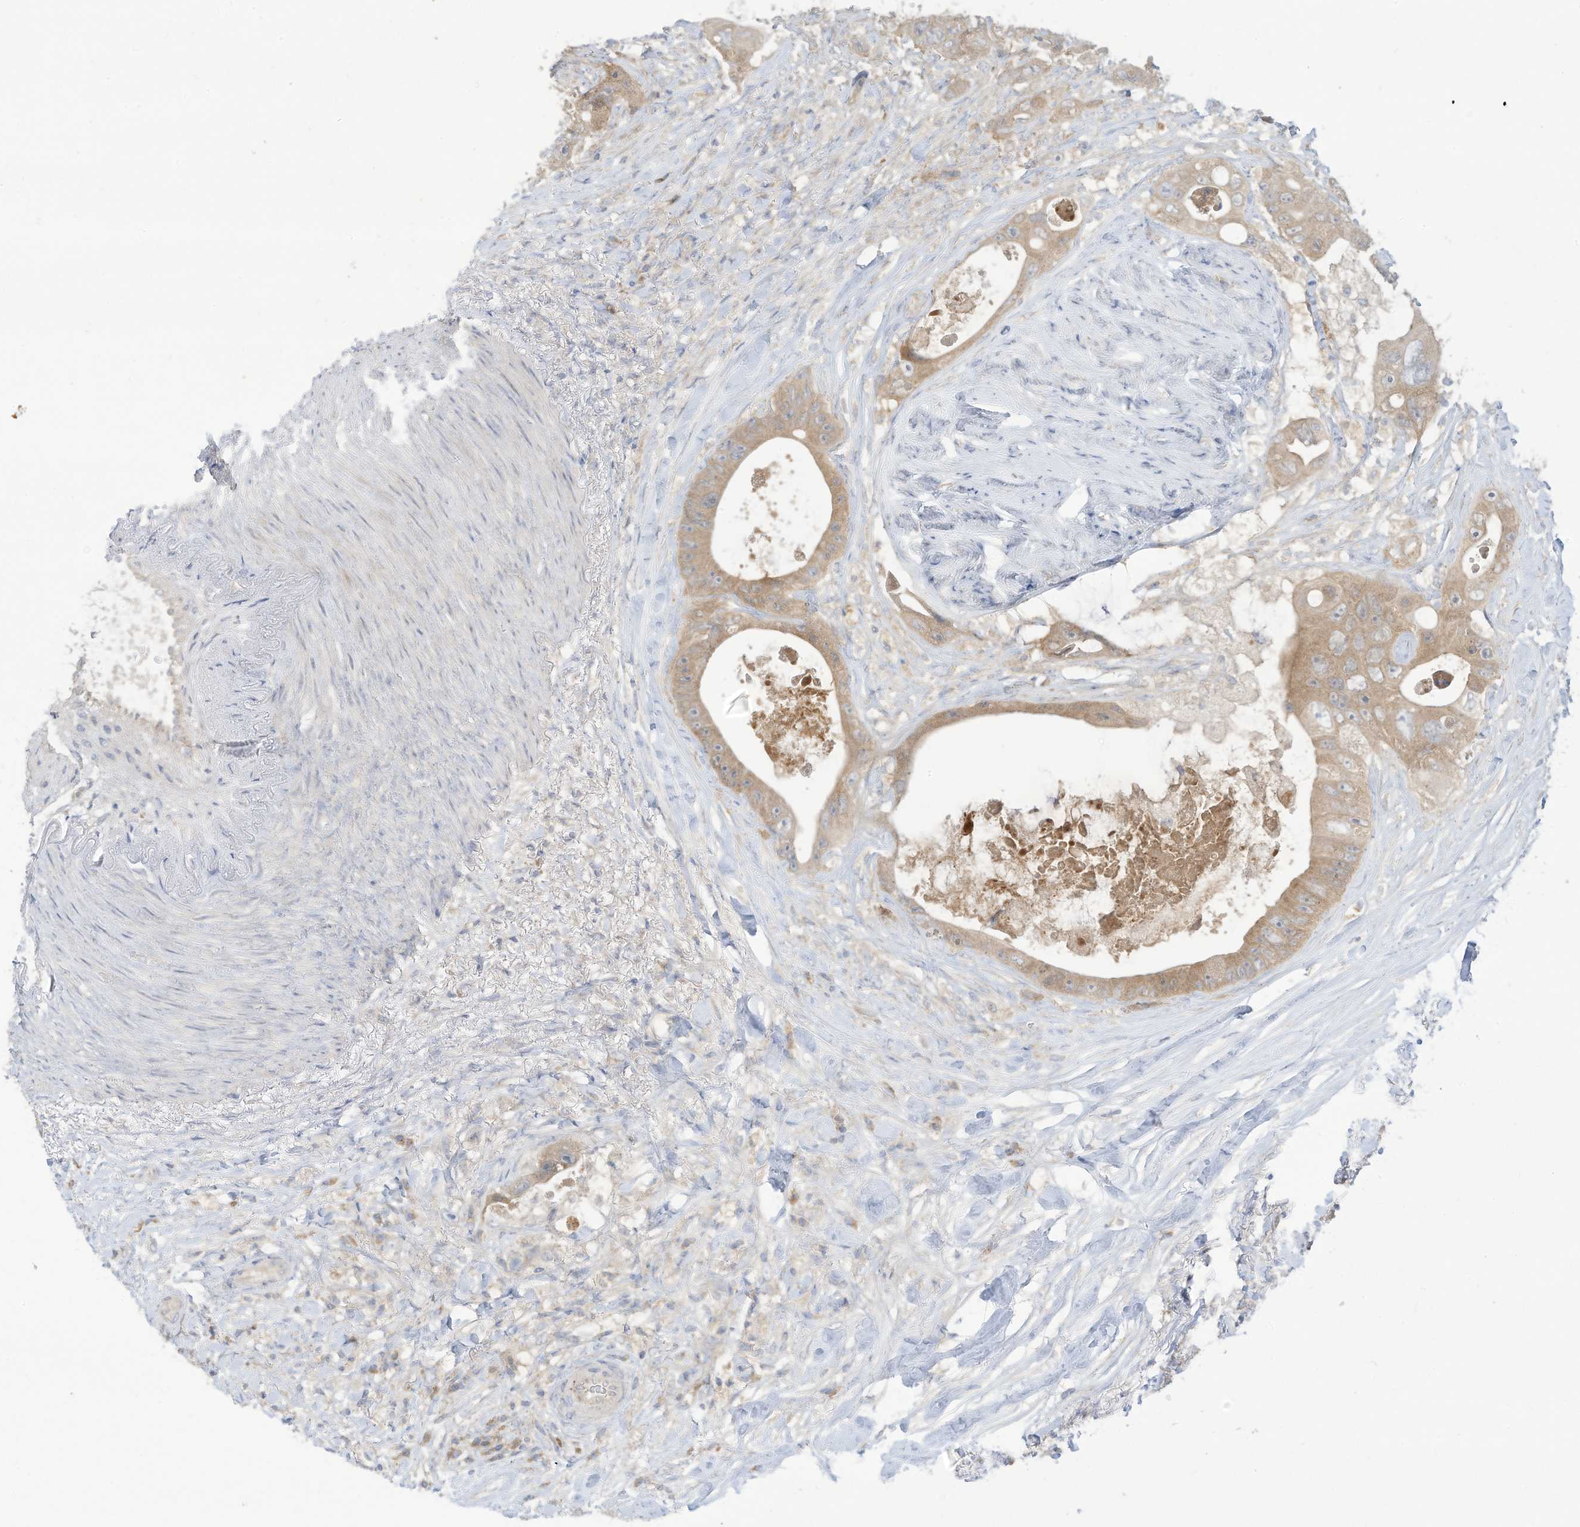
{"staining": {"intensity": "weak", "quantity": ">75%", "location": "cytoplasmic/membranous"}, "tissue": "colorectal cancer", "cell_type": "Tumor cells", "image_type": "cancer", "snomed": [{"axis": "morphology", "description": "Adenocarcinoma, NOS"}, {"axis": "topography", "description": "Colon"}], "caption": "High-power microscopy captured an immunohistochemistry image of colorectal adenocarcinoma, revealing weak cytoplasmic/membranous expression in approximately >75% of tumor cells.", "gene": "LRRN2", "patient": {"sex": "female", "age": 46}}